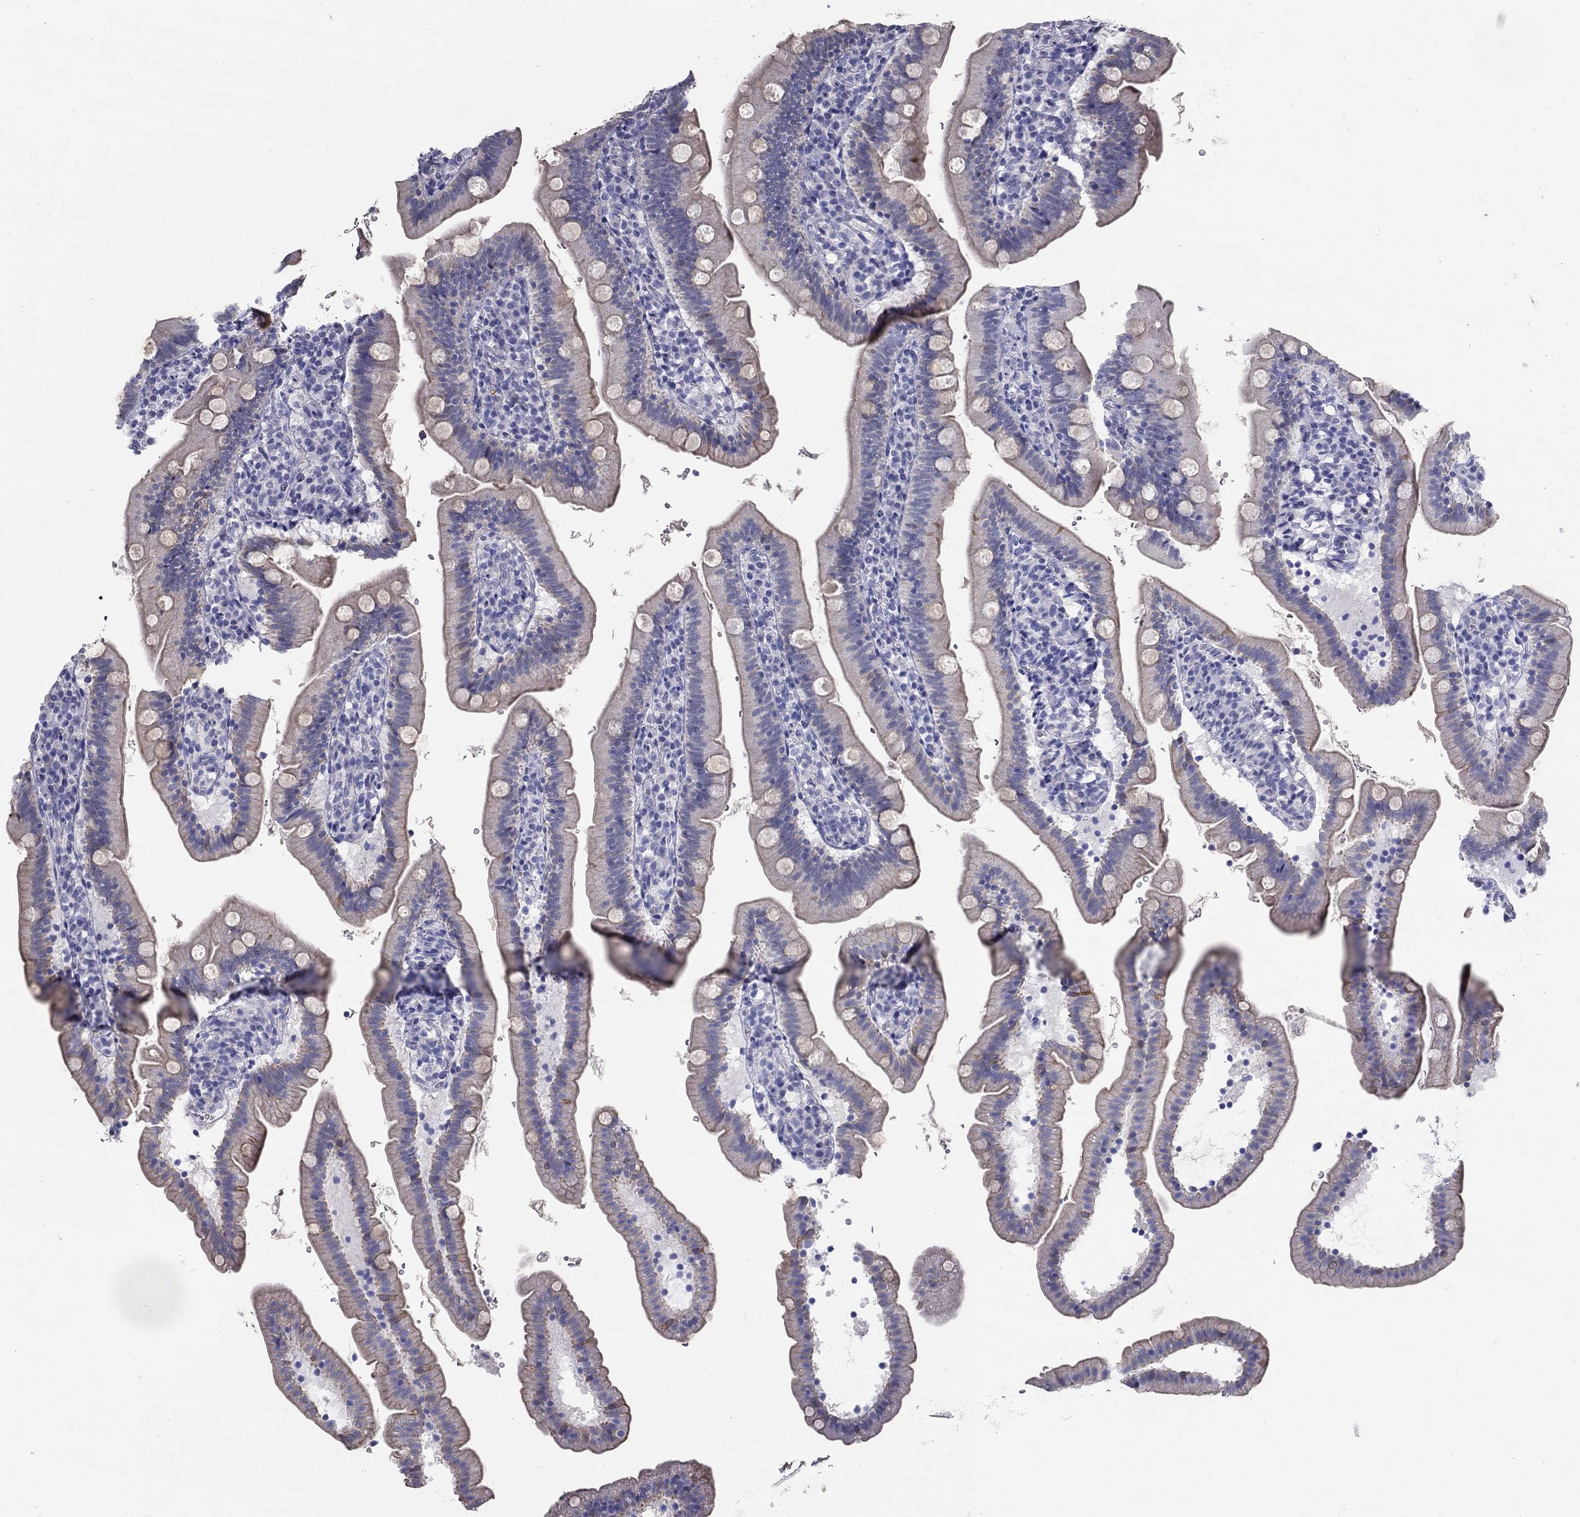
{"staining": {"intensity": "weak", "quantity": "25%-75%", "location": "cytoplasmic/membranous"}, "tissue": "duodenum", "cell_type": "Glandular cells", "image_type": "normal", "snomed": [{"axis": "morphology", "description": "Normal tissue, NOS"}, {"axis": "topography", "description": "Duodenum"}], "caption": "The histopathology image shows staining of benign duodenum, revealing weak cytoplasmic/membranous protein expression (brown color) within glandular cells. Nuclei are stained in blue.", "gene": "ENSG00000290147", "patient": {"sex": "female", "age": 67}}